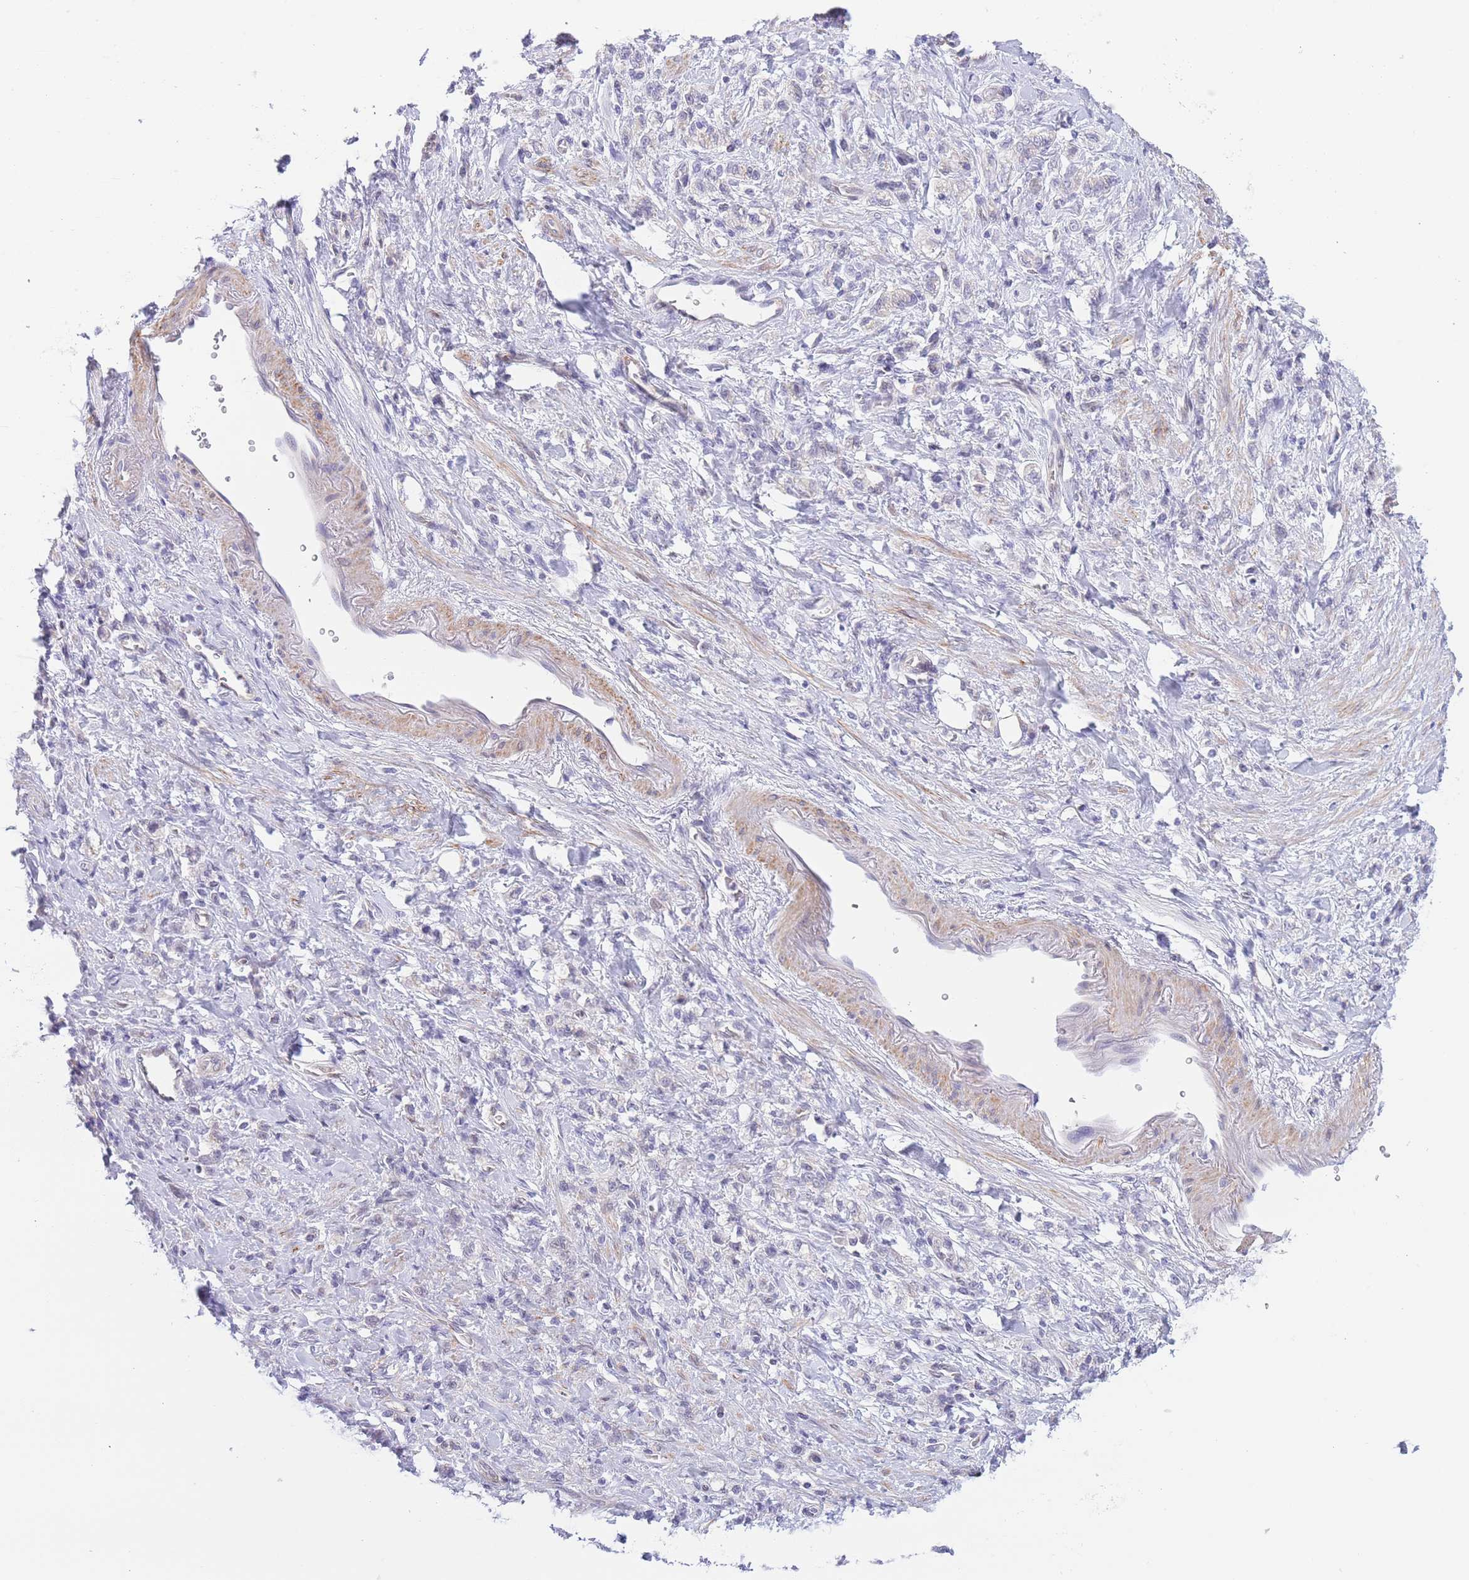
{"staining": {"intensity": "negative", "quantity": "none", "location": "none"}, "tissue": "stomach cancer", "cell_type": "Tumor cells", "image_type": "cancer", "snomed": [{"axis": "morphology", "description": "Adenocarcinoma, NOS"}, {"axis": "topography", "description": "Stomach"}], "caption": "Immunohistochemistry (IHC) photomicrograph of neoplastic tissue: adenocarcinoma (stomach) stained with DAB (3,3'-diaminobenzidine) displays no significant protein positivity in tumor cells.", "gene": "C9orf152", "patient": {"sex": "male", "age": 77}}